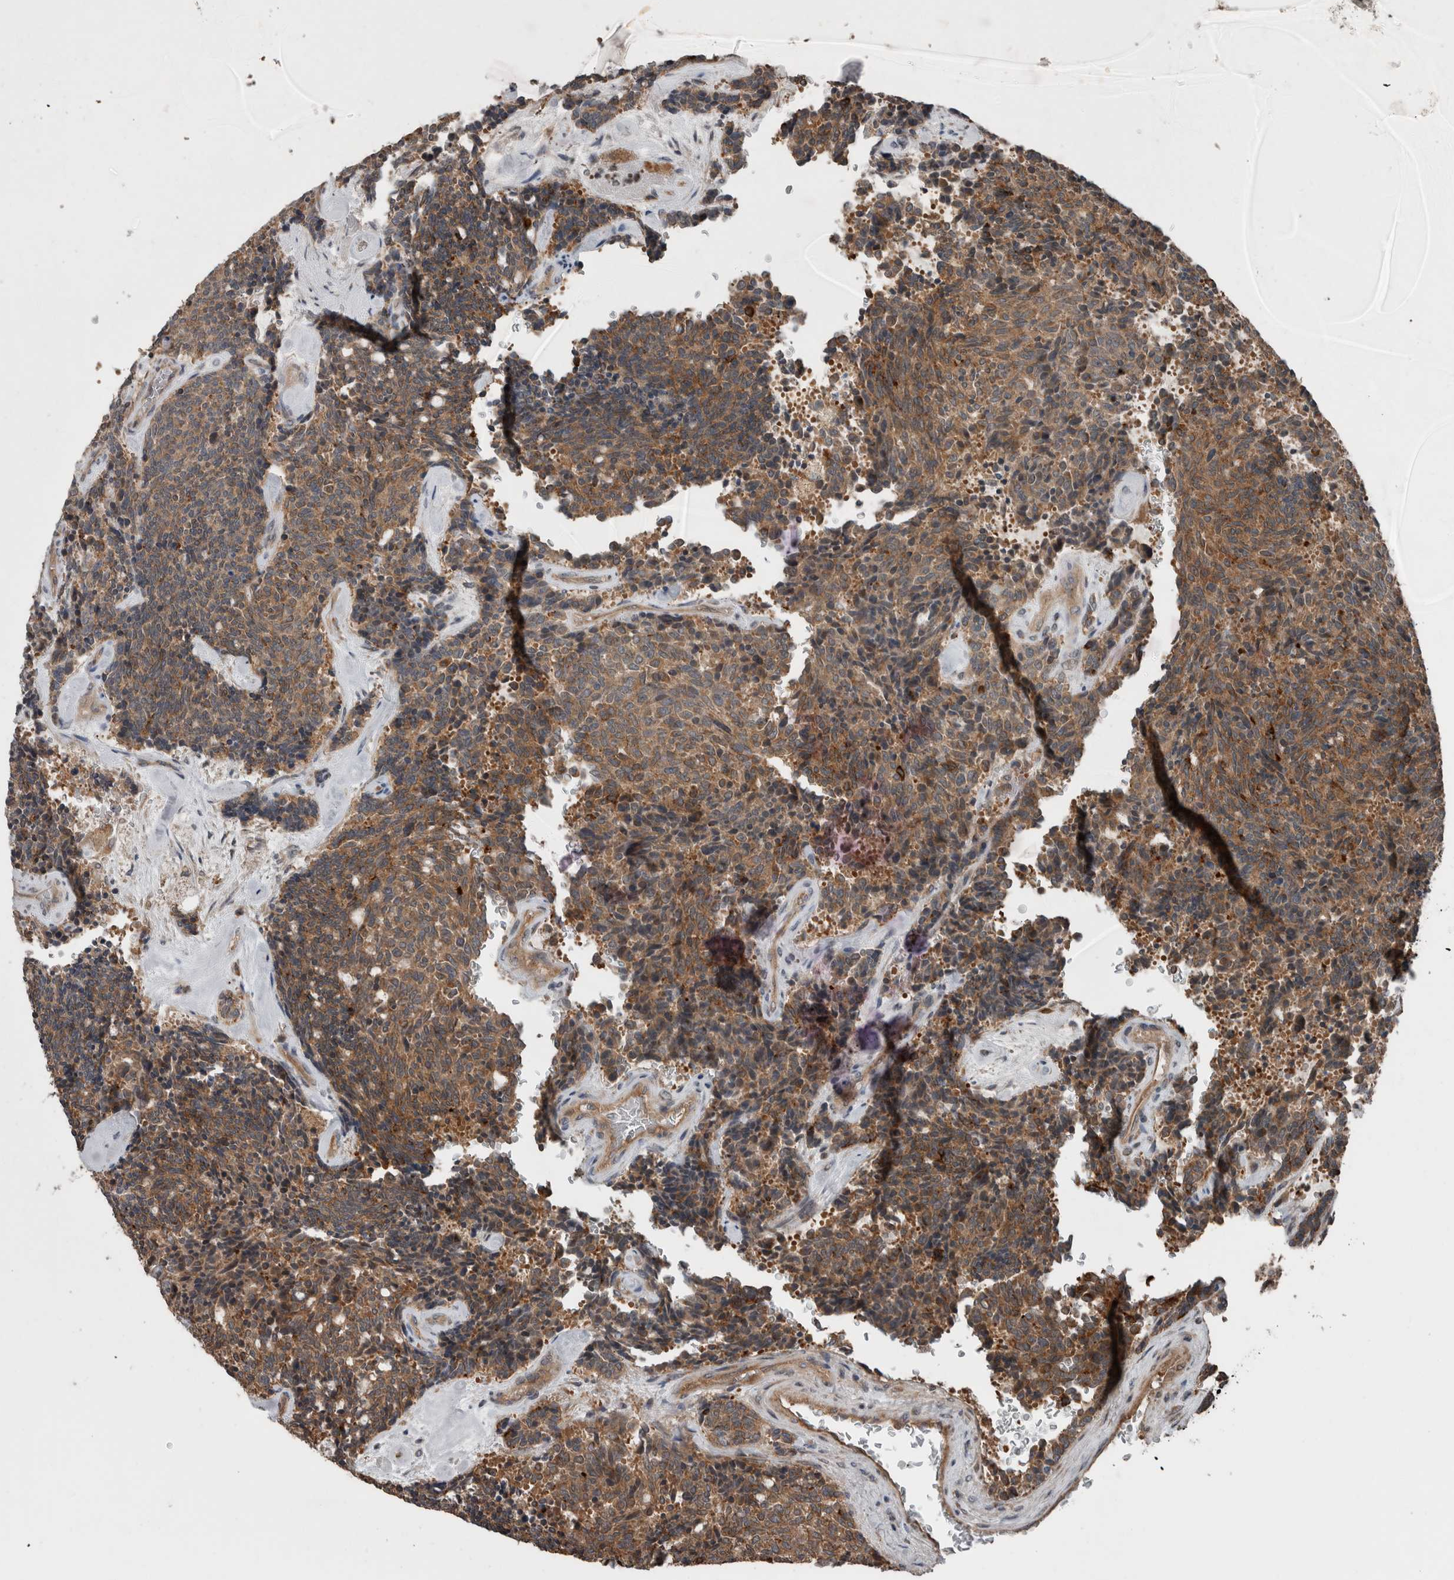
{"staining": {"intensity": "moderate", "quantity": ">75%", "location": "cytoplasmic/membranous"}, "tissue": "carcinoid", "cell_type": "Tumor cells", "image_type": "cancer", "snomed": [{"axis": "morphology", "description": "Carcinoid, malignant, NOS"}, {"axis": "topography", "description": "Pancreas"}], "caption": "This histopathology image reveals carcinoid (malignant) stained with immunohistochemistry to label a protein in brown. The cytoplasmic/membranous of tumor cells show moderate positivity for the protein. Nuclei are counter-stained blue.", "gene": "RIOK3", "patient": {"sex": "female", "age": 54}}